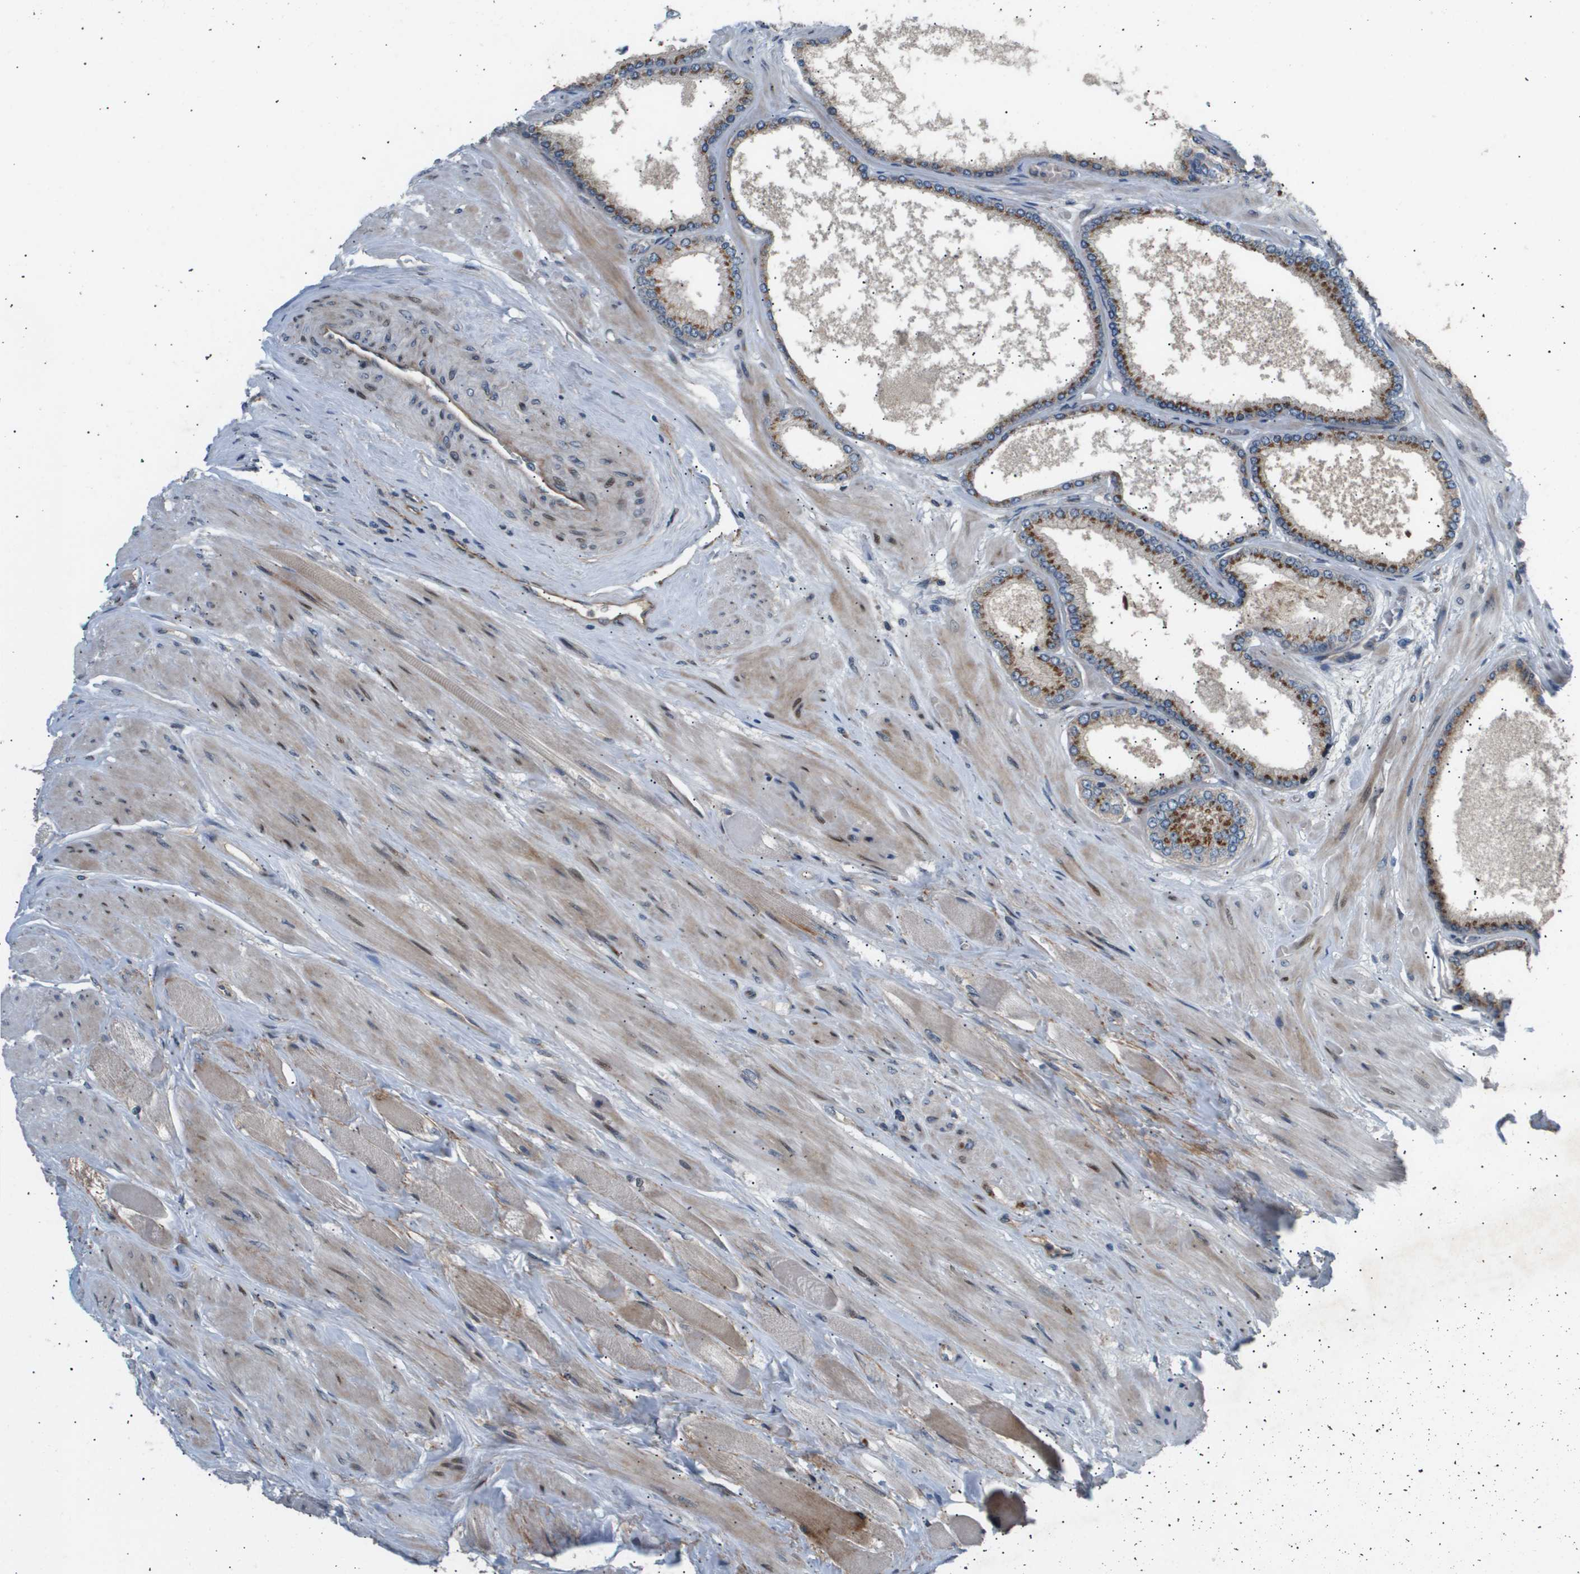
{"staining": {"intensity": "moderate", "quantity": "25%-75%", "location": "cytoplasmic/membranous"}, "tissue": "prostate cancer", "cell_type": "Tumor cells", "image_type": "cancer", "snomed": [{"axis": "morphology", "description": "Adenocarcinoma, High grade"}, {"axis": "topography", "description": "Prostate"}], "caption": "Adenocarcinoma (high-grade) (prostate) stained for a protein (brown) demonstrates moderate cytoplasmic/membranous positive positivity in about 25%-75% of tumor cells.", "gene": "LYSMD3", "patient": {"sex": "male", "age": 61}}